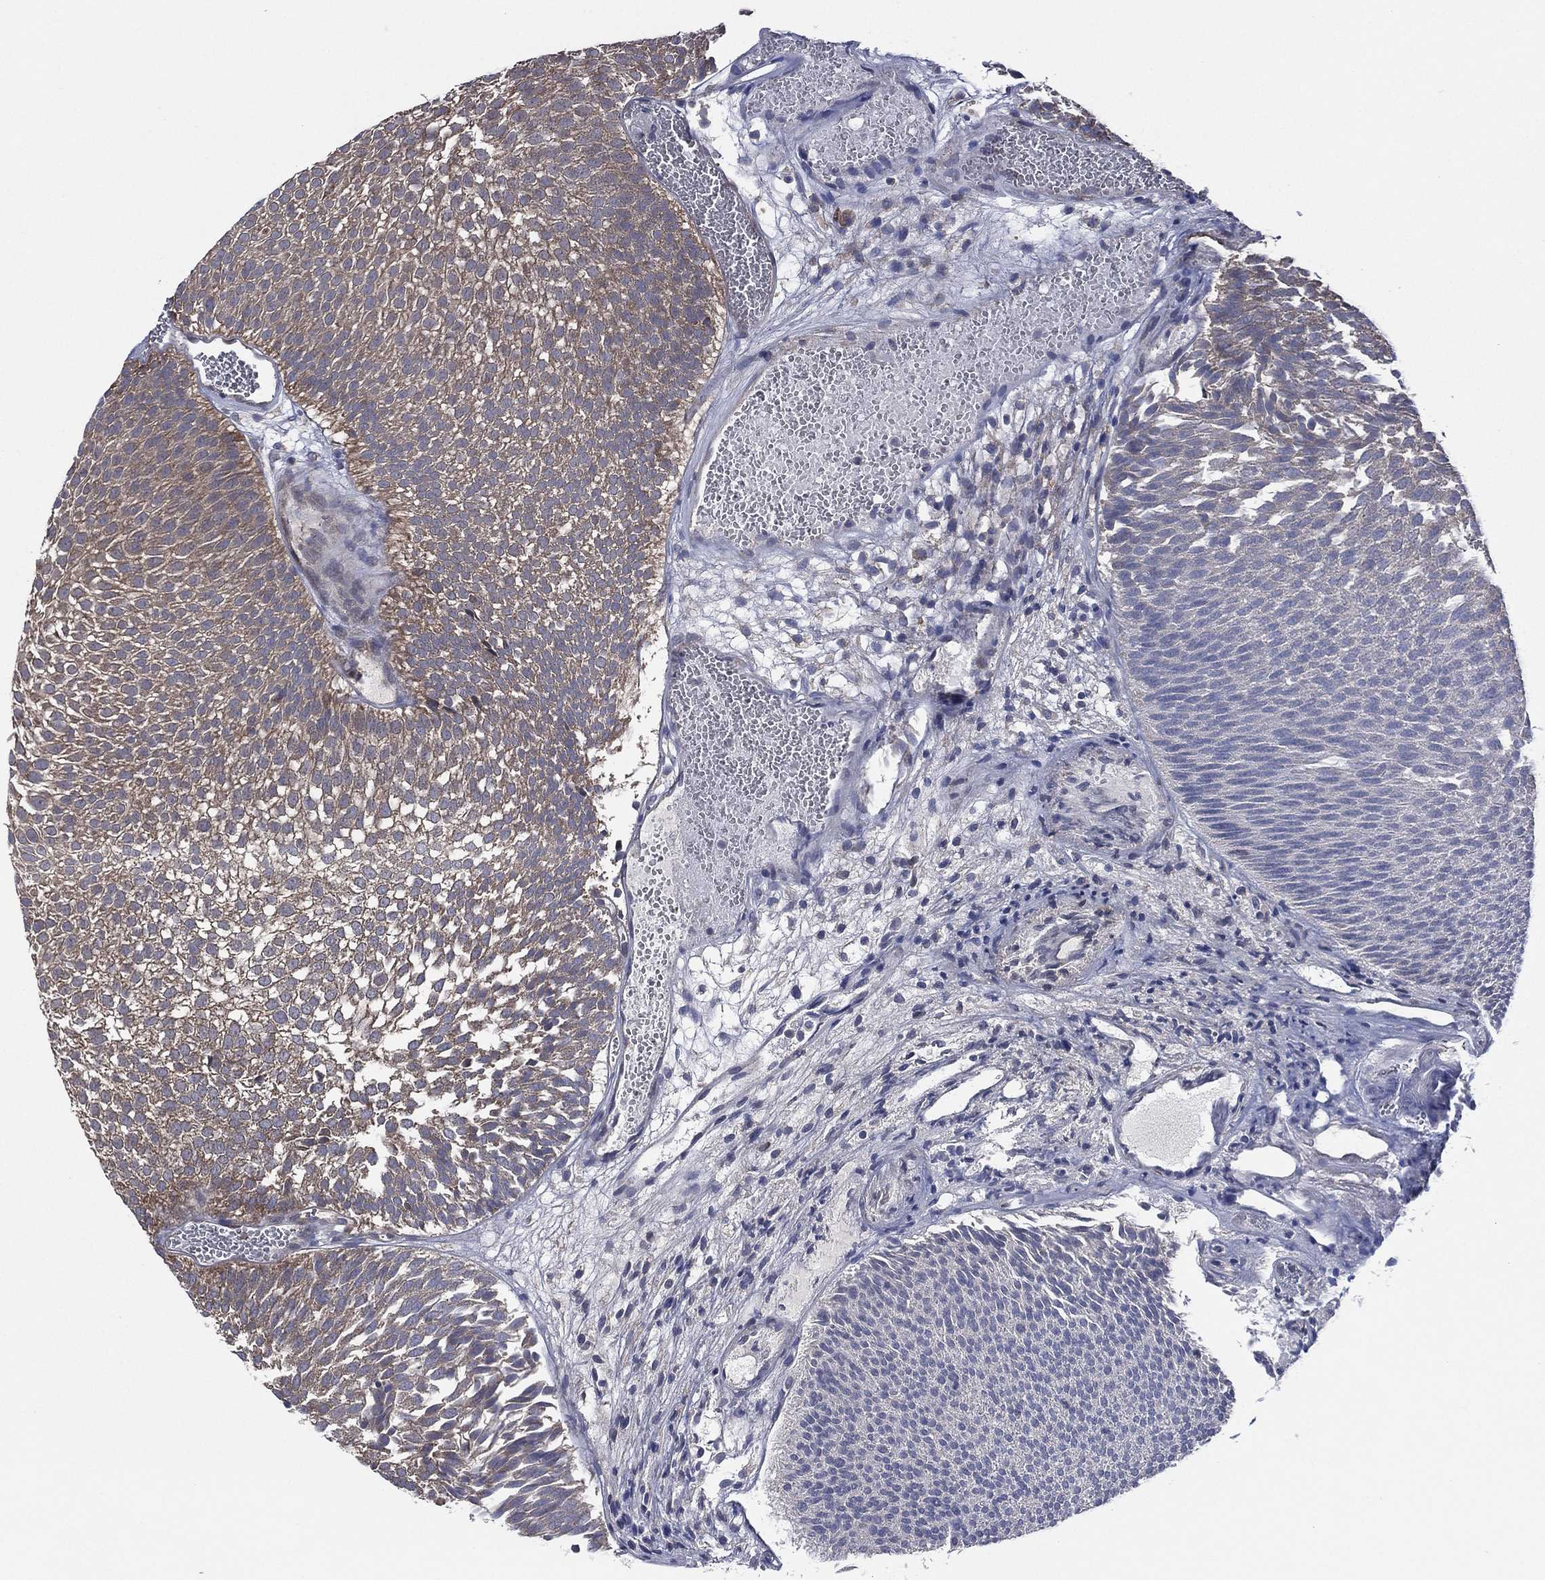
{"staining": {"intensity": "weak", "quantity": "25%-75%", "location": "cytoplasmic/membranous"}, "tissue": "urothelial cancer", "cell_type": "Tumor cells", "image_type": "cancer", "snomed": [{"axis": "morphology", "description": "Urothelial carcinoma, Low grade"}, {"axis": "topography", "description": "Urinary bladder"}], "caption": "Human urothelial cancer stained with a brown dye demonstrates weak cytoplasmic/membranous positive positivity in approximately 25%-75% of tumor cells.", "gene": "C2orf76", "patient": {"sex": "male", "age": 52}}